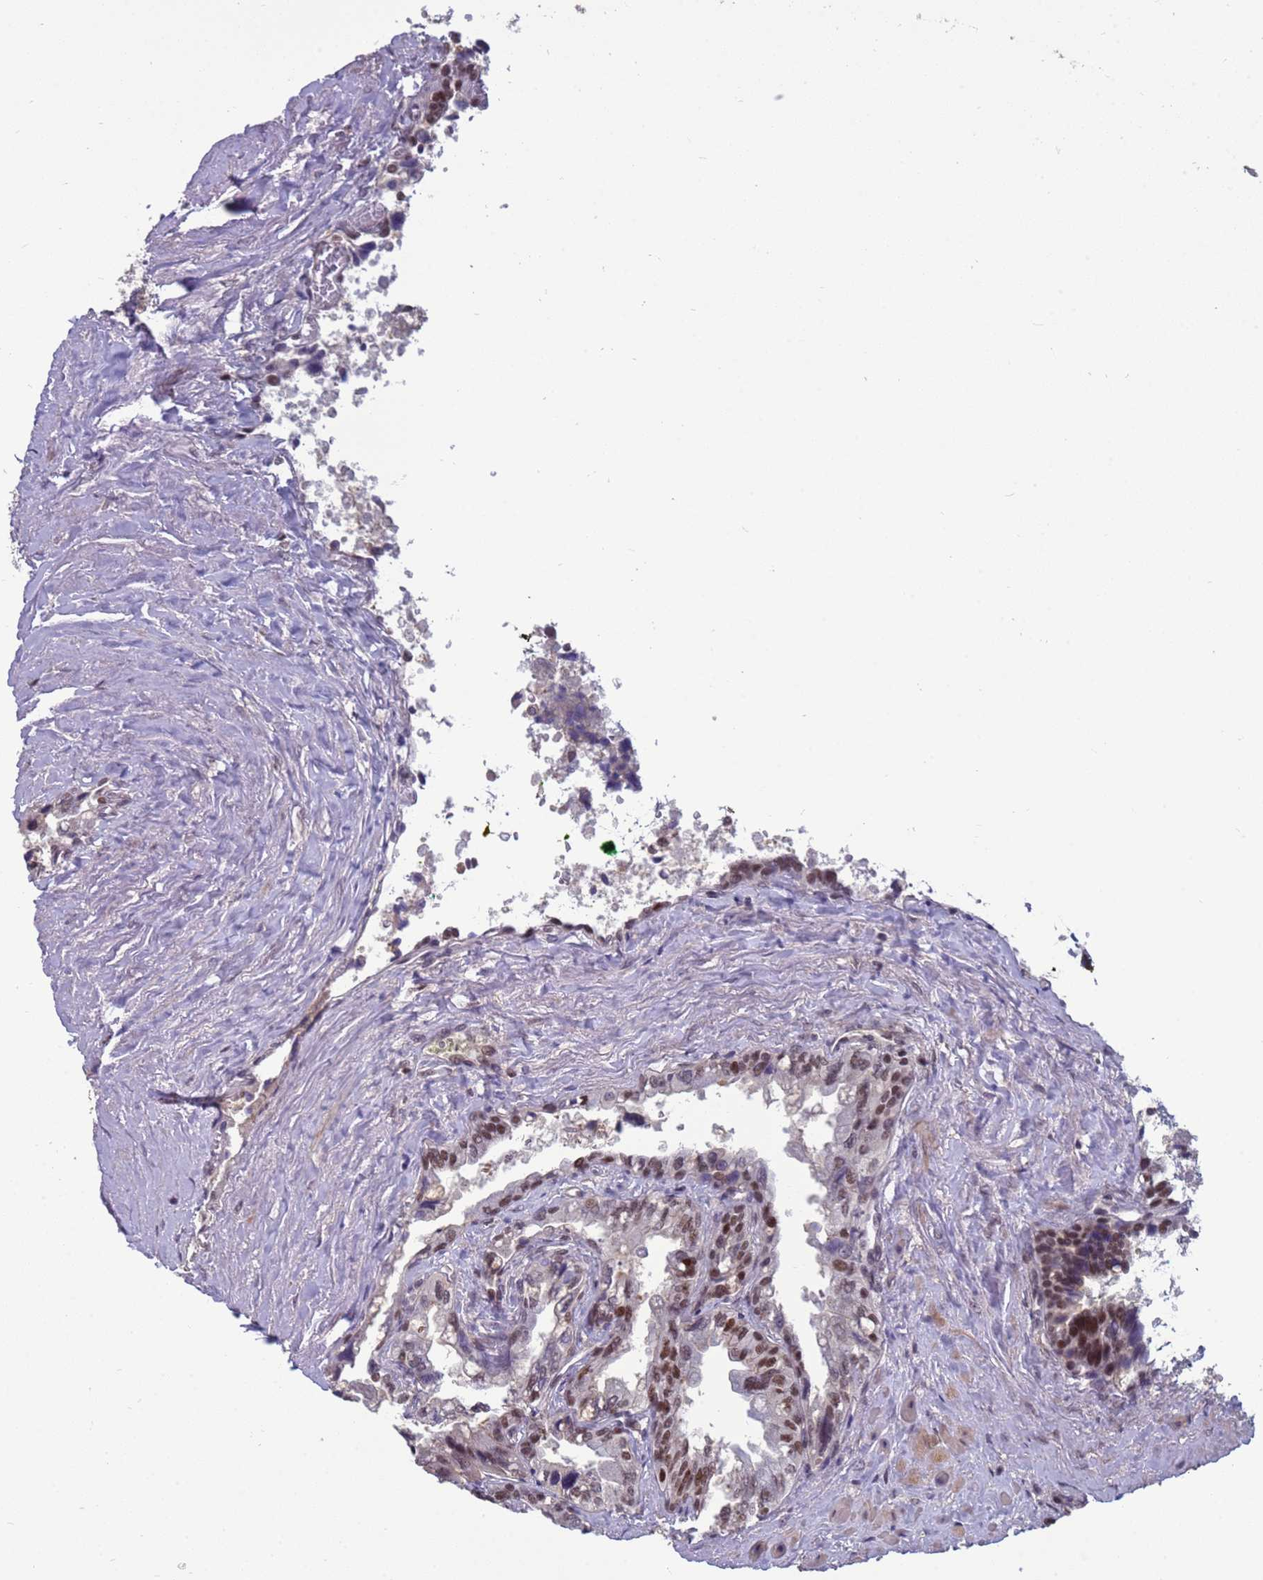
{"staining": {"intensity": "moderate", "quantity": ">75%", "location": "nuclear"}, "tissue": "seminal vesicle", "cell_type": "Glandular cells", "image_type": "normal", "snomed": [{"axis": "morphology", "description": "Normal tissue, NOS"}, {"axis": "topography", "description": "Seminal veicle"}, {"axis": "topography", "description": "Peripheral nerve tissue"}], "caption": "The image displays immunohistochemical staining of benign seminal vesicle. There is moderate nuclear positivity is present in approximately >75% of glandular cells.", "gene": "NSL1", "patient": {"sex": "male", "age": 60}}